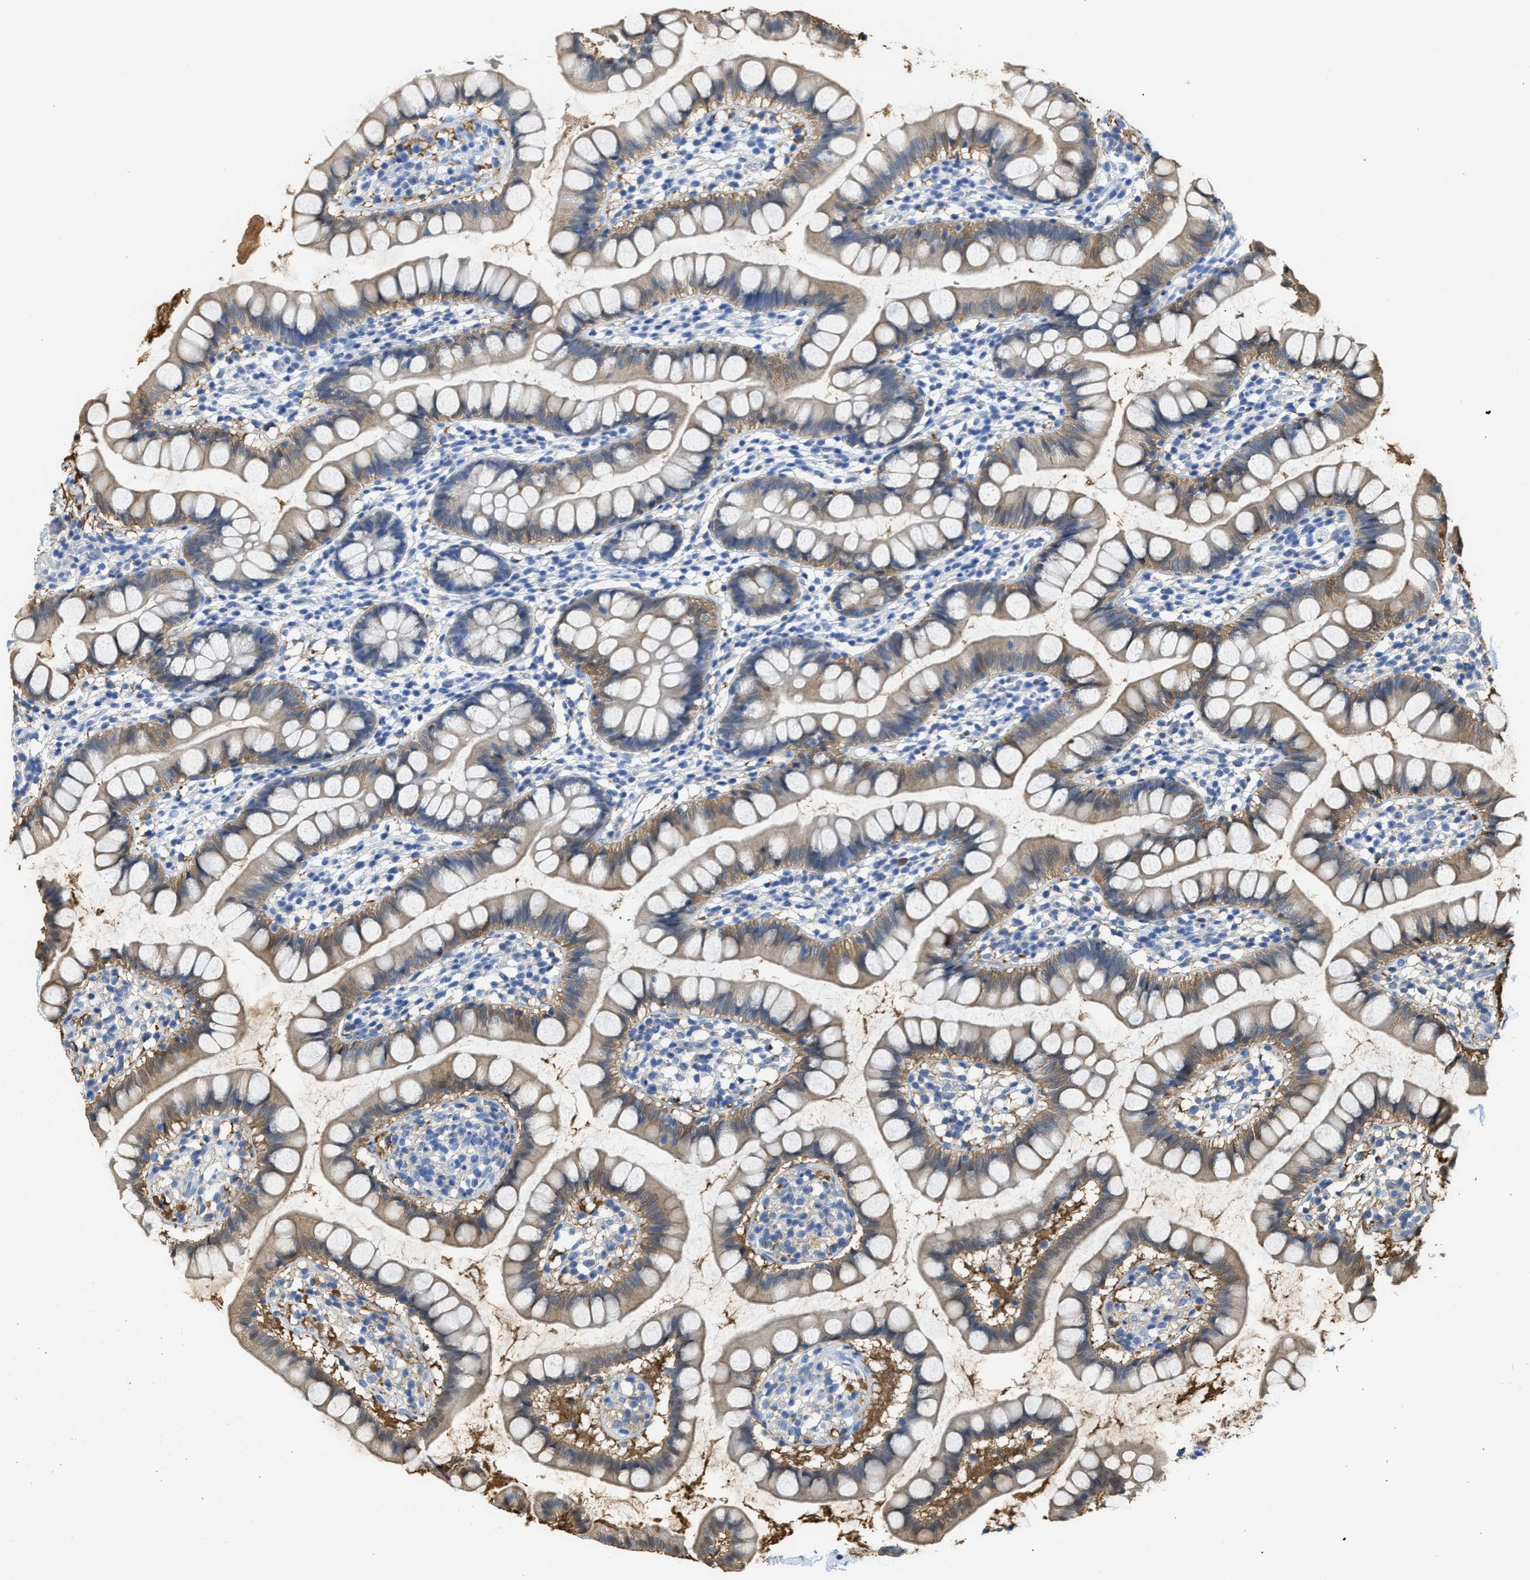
{"staining": {"intensity": "moderate", "quantity": "<25%", "location": "cytoplasmic/membranous"}, "tissue": "small intestine", "cell_type": "Glandular cells", "image_type": "normal", "snomed": [{"axis": "morphology", "description": "Normal tissue, NOS"}, {"axis": "topography", "description": "Small intestine"}], "caption": "An image showing moderate cytoplasmic/membranous staining in about <25% of glandular cells in unremarkable small intestine, as visualized by brown immunohistochemical staining.", "gene": "ASS1", "patient": {"sex": "female", "age": 84}}